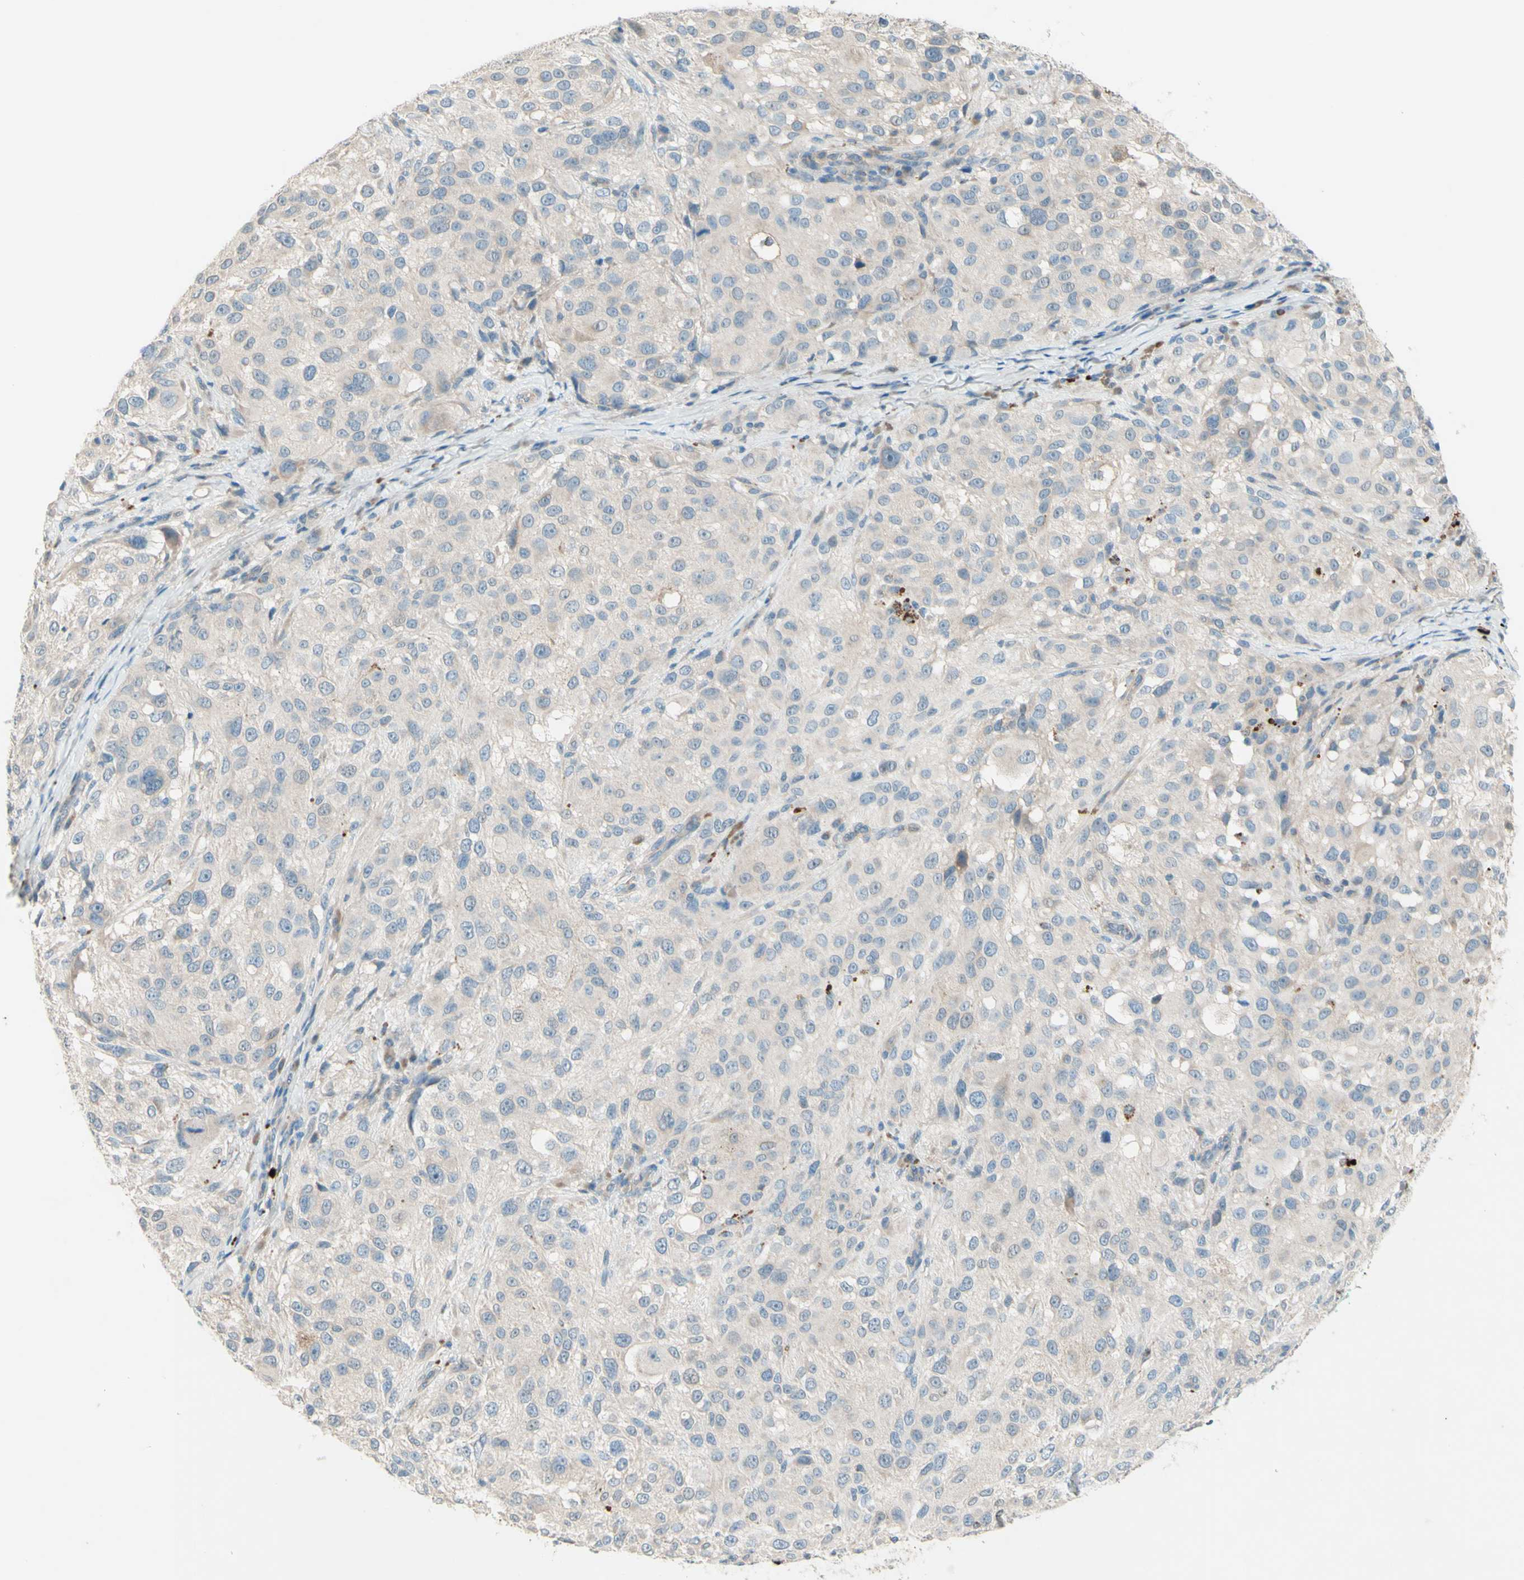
{"staining": {"intensity": "negative", "quantity": "none", "location": "none"}, "tissue": "melanoma", "cell_type": "Tumor cells", "image_type": "cancer", "snomed": [{"axis": "morphology", "description": "Necrosis, NOS"}, {"axis": "morphology", "description": "Malignant melanoma, NOS"}, {"axis": "topography", "description": "Skin"}], "caption": "Immunohistochemistry histopathology image of neoplastic tissue: melanoma stained with DAB displays no significant protein staining in tumor cells.", "gene": "IL2", "patient": {"sex": "female", "age": 87}}